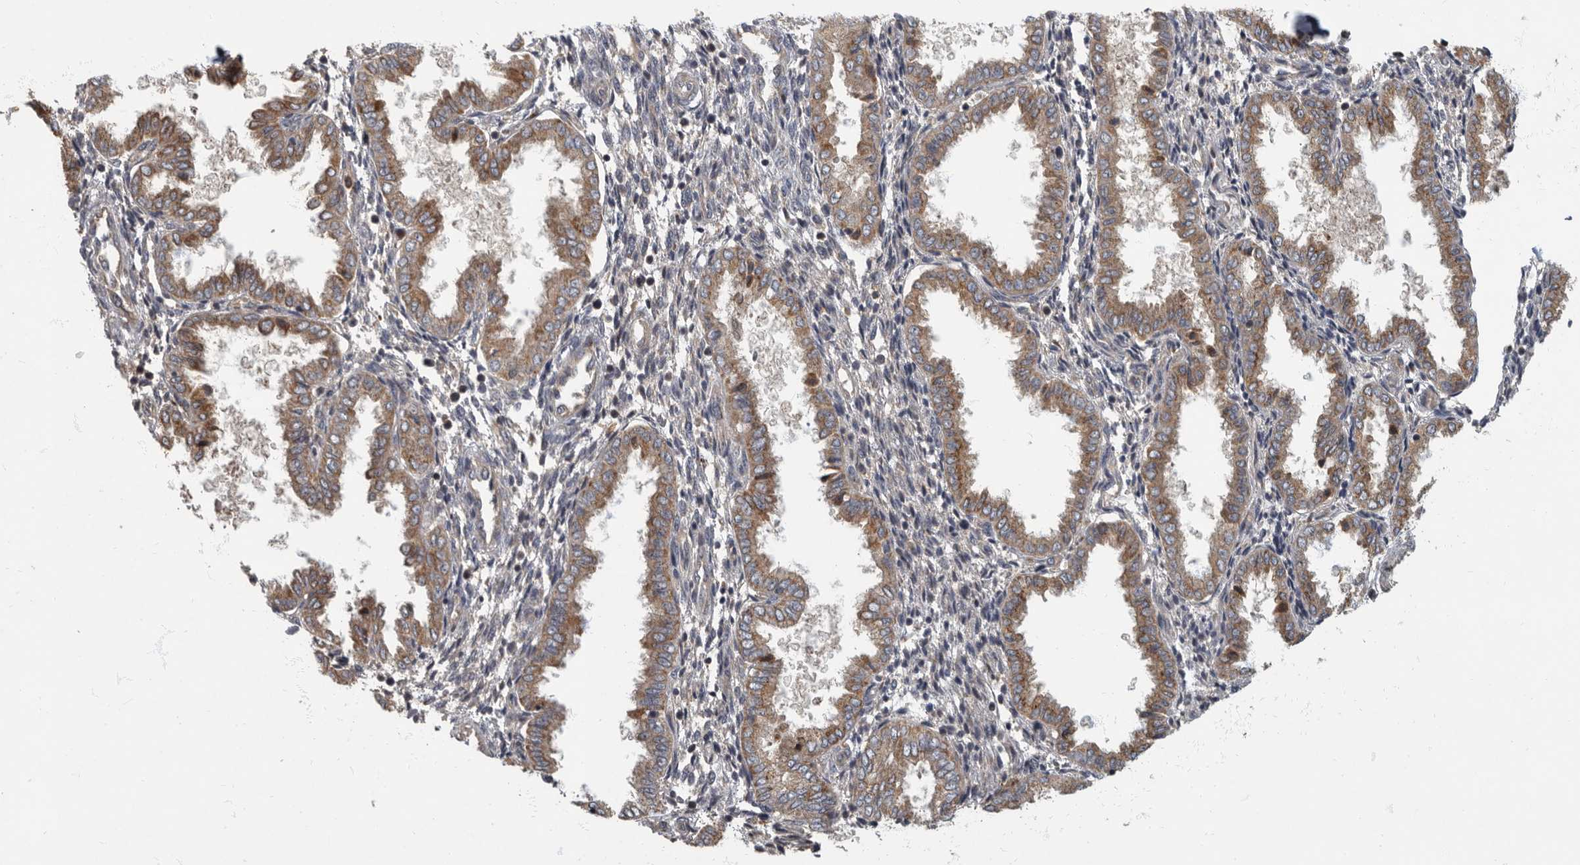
{"staining": {"intensity": "negative", "quantity": "none", "location": "none"}, "tissue": "endometrium", "cell_type": "Cells in endometrial stroma", "image_type": "normal", "snomed": [{"axis": "morphology", "description": "Normal tissue, NOS"}, {"axis": "topography", "description": "Endometrium"}], "caption": "Immunohistochemistry photomicrograph of normal human endometrium stained for a protein (brown), which displays no staining in cells in endometrial stroma. (DAB (3,3'-diaminobenzidine) IHC visualized using brightfield microscopy, high magnification).", "gene": "IQCK", "patient": {"sex": "female", "age": 33}}